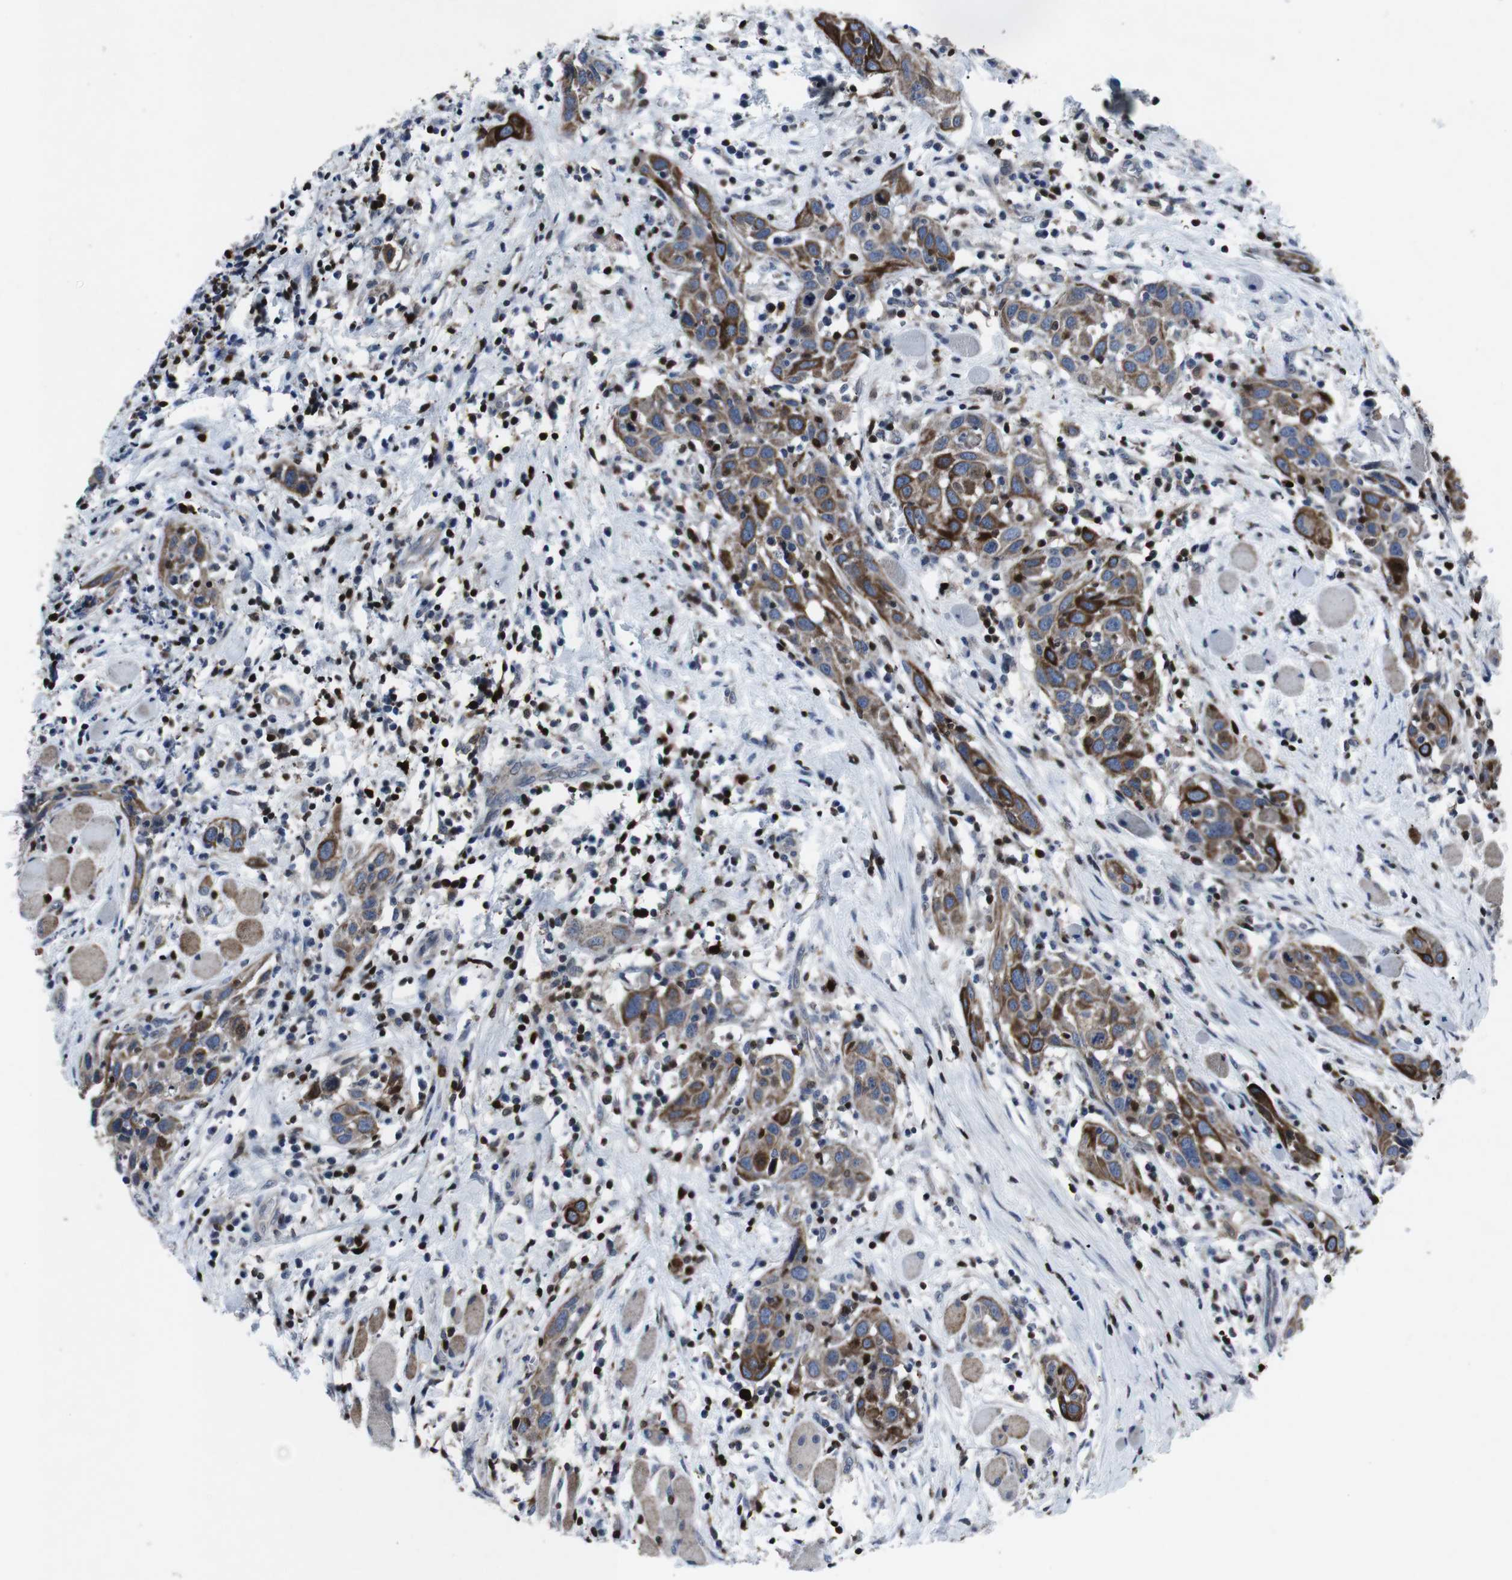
{"staining": {"intensity": "moderate", "quantity": ">75%", "location": "cytoplasmic/membranous"}, "tissue": "head and neck cancer", "cell_type": "Tumor cells", "image_type": "cancer", "snomed": [{"axis": "morphology", "description": "Squamous cell carcinoma, NOS"}, {"axis": "topography", "description": "Oral tissue"}, {"axis": "topography", "description": "Head-Neck"}], "caption": "Immunohistochemistry (IHC) histopathology image of squamous cell carcinoma (head and neck) stained for a protein (brown), which shows medium levels of moderate cytoplasmic/membranous expression in approximately >75% of tumor cells.", "gene": "STAT4", "patient": {"sex": "female", "age": 50}}